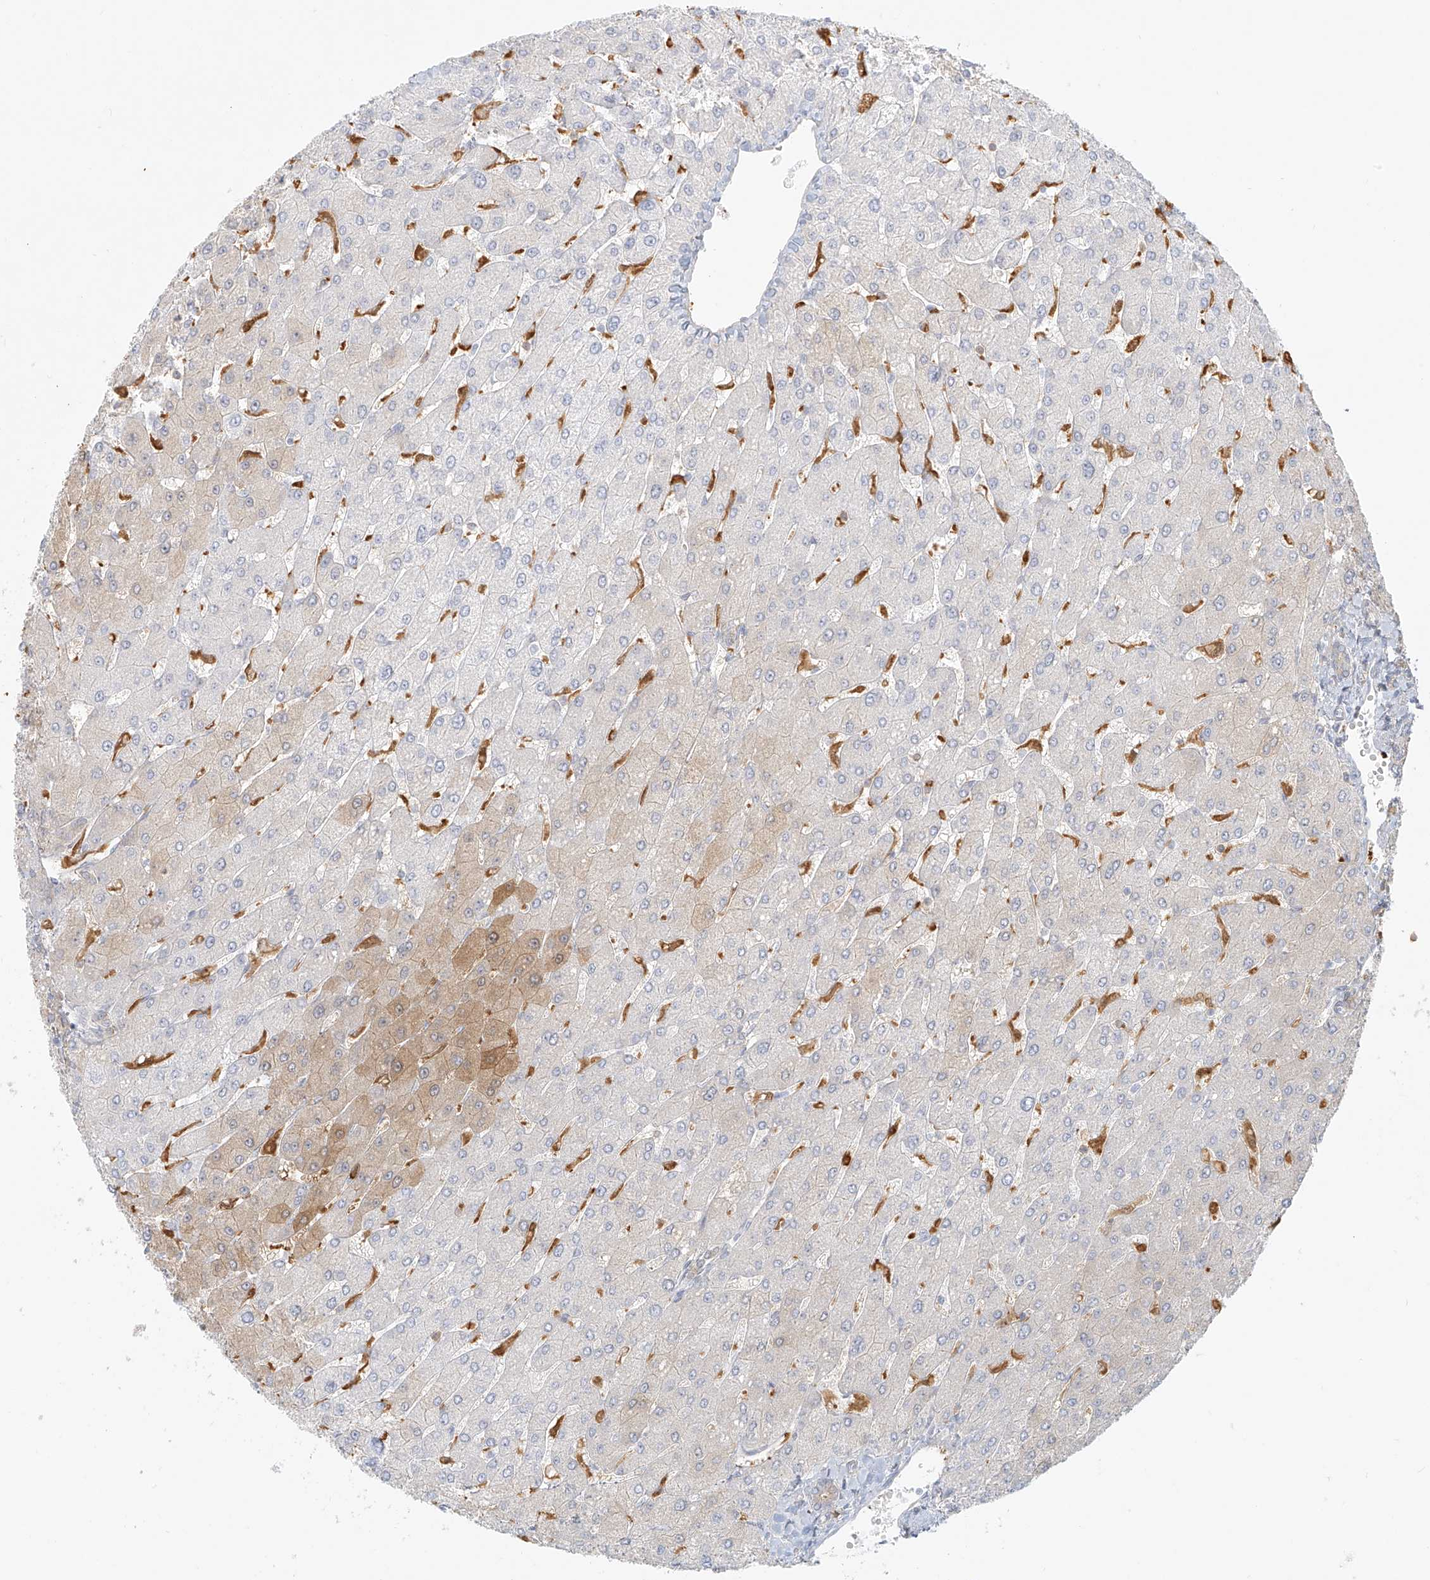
{"staining": {"intensity": "negative", "quantity": "none", "location": "none"}, "tissue": "liver", "cell_type": "Cholangiocytes", "image_type": "normal", "snomed": [{"axis": "morphology", "description": "Normal tissue, NOS"}, {"axis": "topography", "description": "Liver"}], "caption": "The micrograph reveals no significant staining in cholangiocytes of liver. The staining is performed using DAB (3,3'-diaminobenzidine) brown chromogen with nuclei counter-stained in using hematoxylin.", "gene": "UPK1B", "patient": {"sex": "male", "age": 55}}